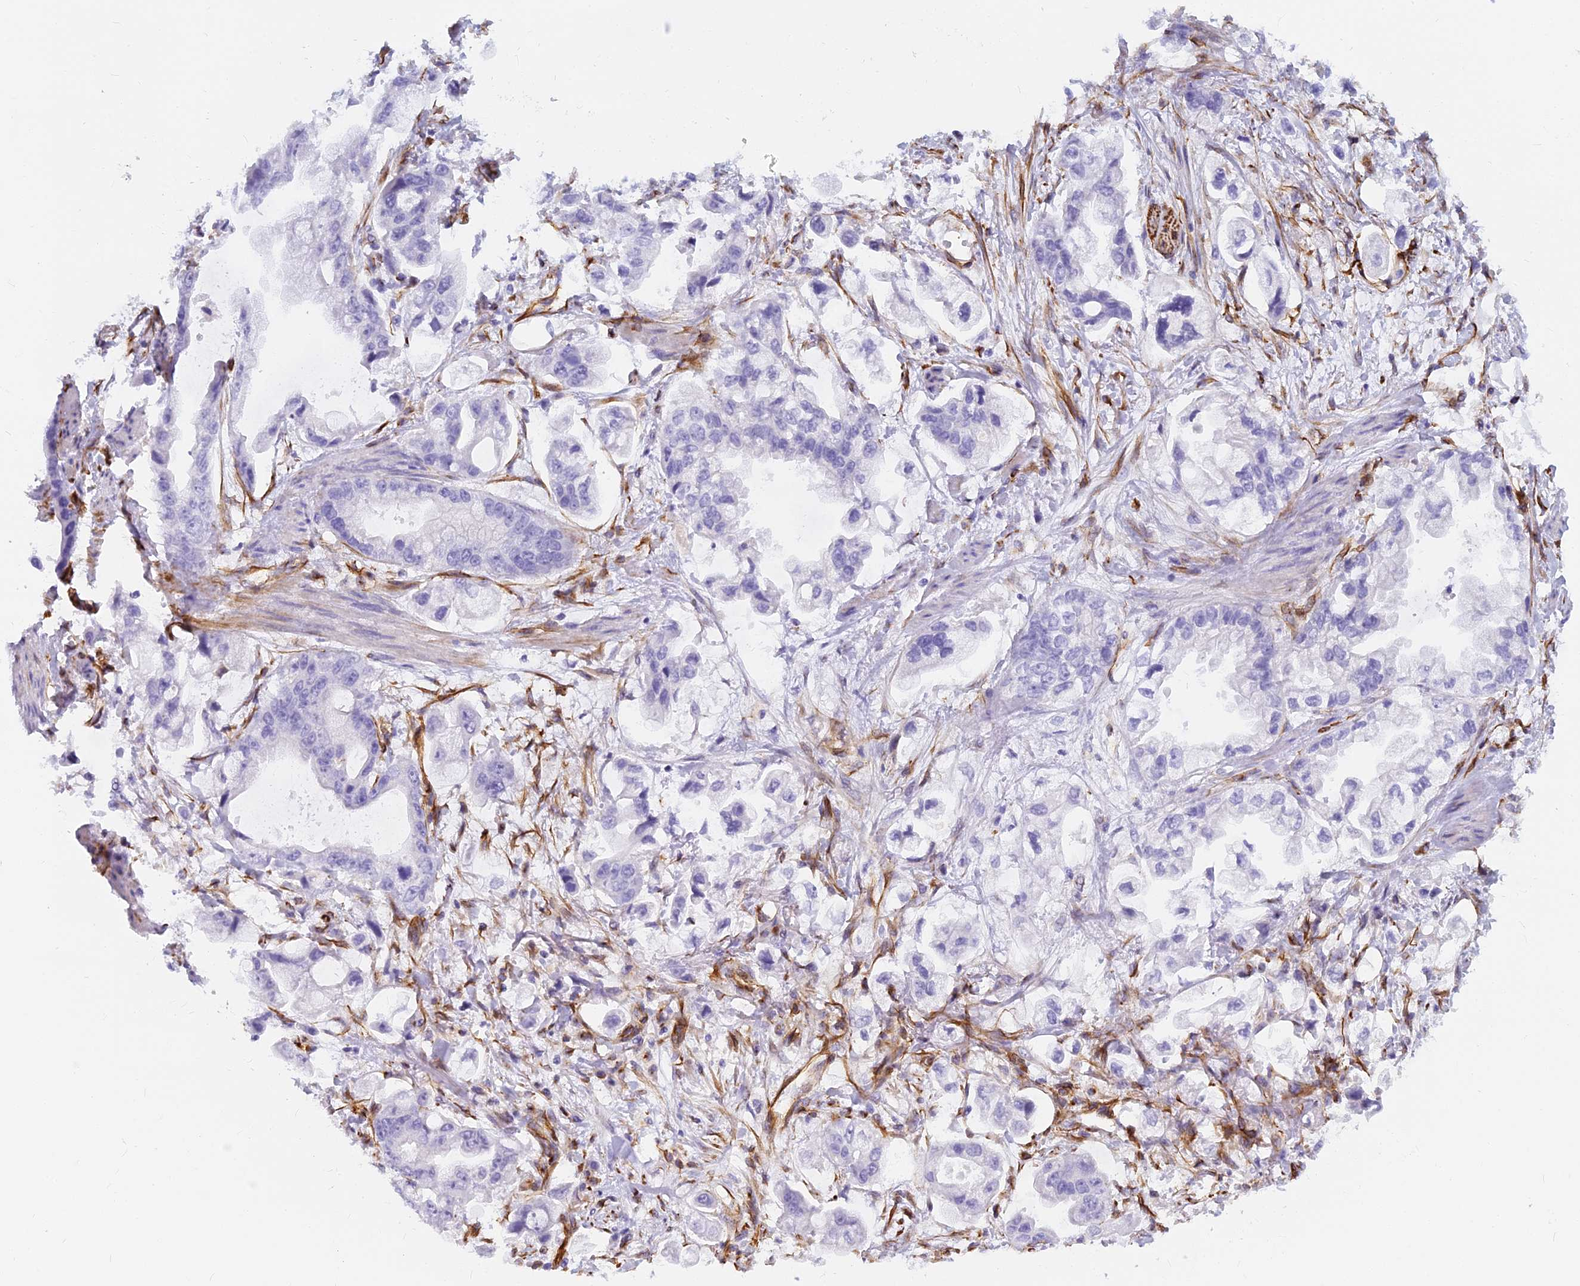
{"staining": {"intensity": "negative", "quantity": "none", "location": "none"}, "tissue": "stomach cancer", "cell_type": "Tumor cells", "image_type": "cancer", "snomed": [{"axis": "morphology", "description": "Adenocarcinoma, NOS"}, {"axis": "topography", "description": "Stomach"}], "caption": "Adenocarcinoma (stomach) was stained to show a protein in brown. There is no significant staining in tumor cells.", "gene": "EVI2A", "patient": {"sex": "male", "age": 62}}